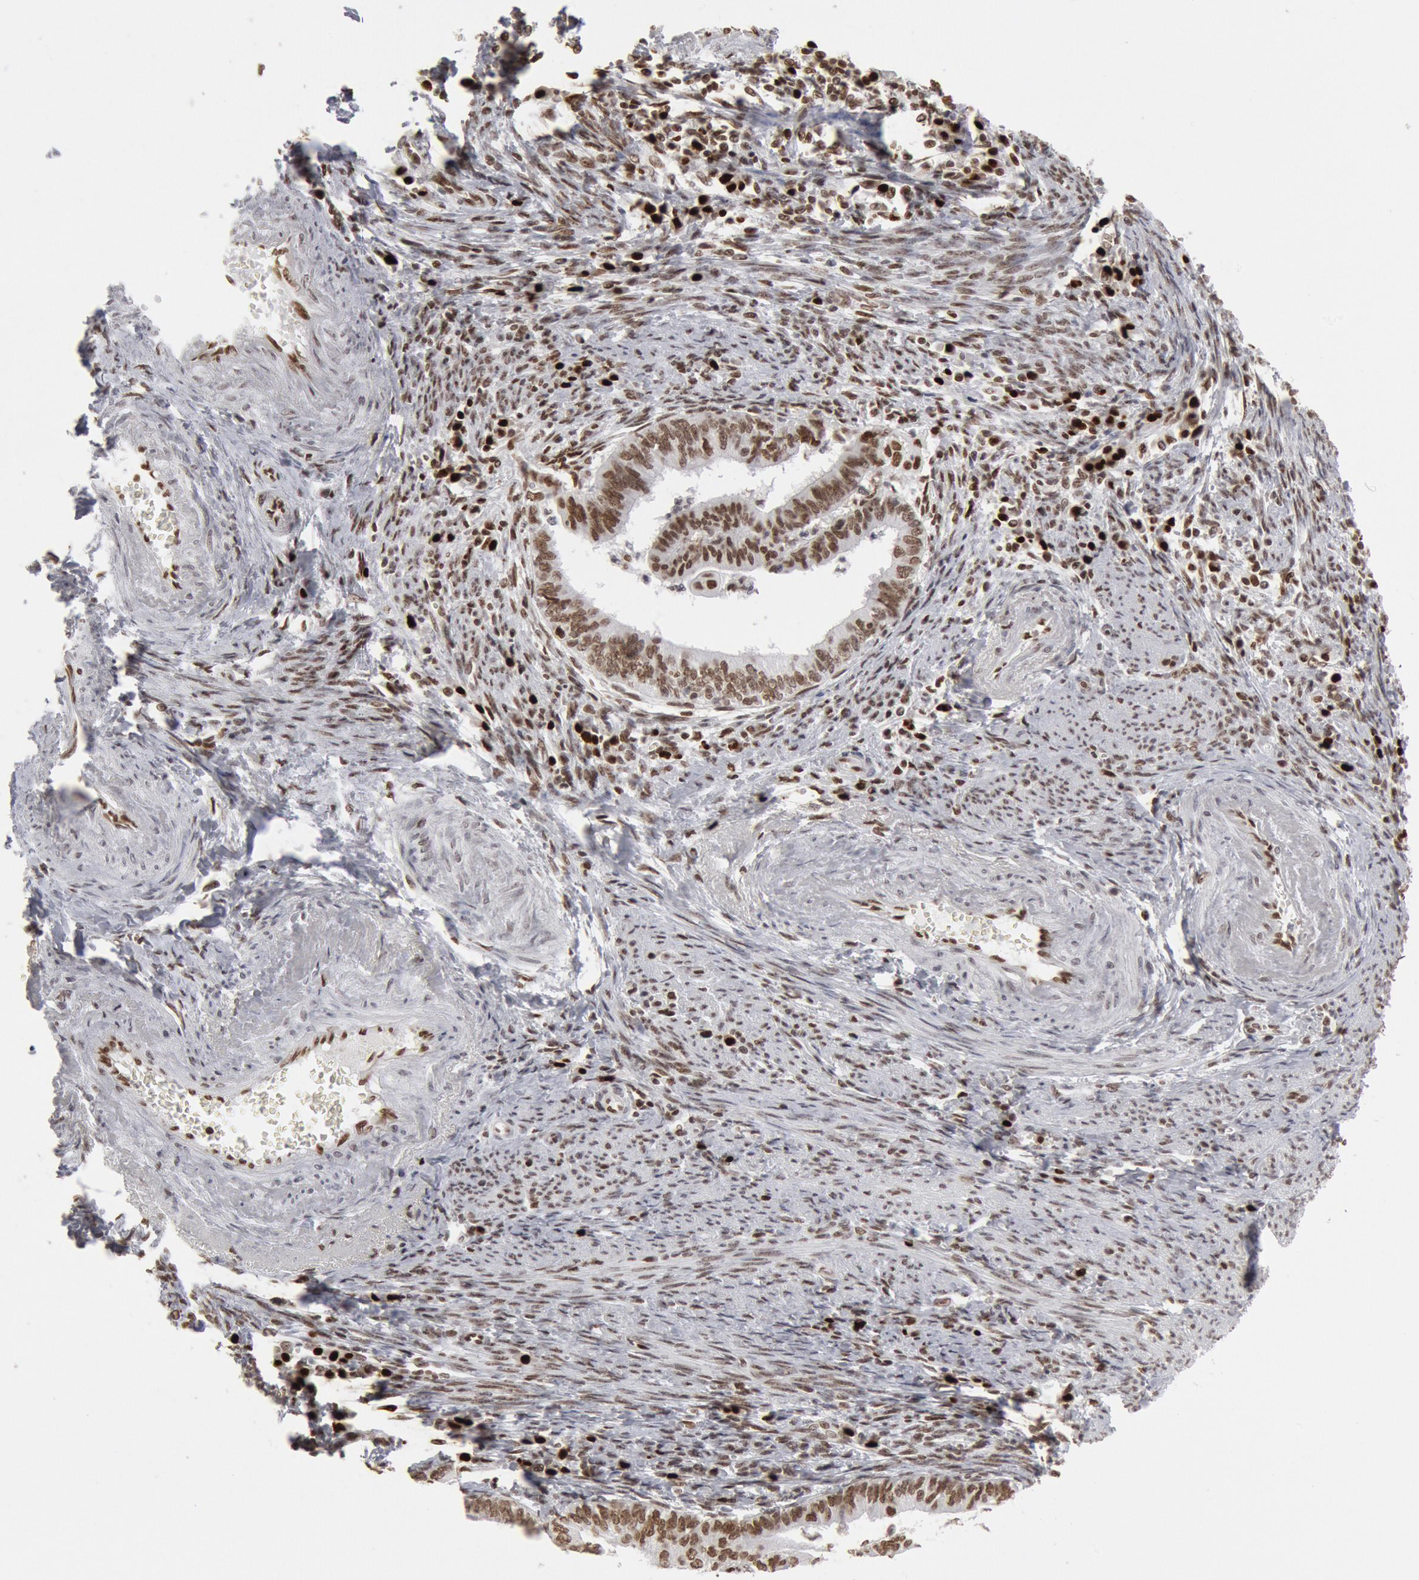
{"staining": {"intensity": "strong", "quantity": ">75%", "location": "nuclear"}, "tissue": "endometrial cancer", "cell_type": "Tumor cells", "image_type": "cancer", "snomed": [{"axis": "morphology", "description": "Adenocarcinoma, NOS"}, {"axis": "topography", "description": "Endometrium"}], "caption": "Immunohistochemistry (IHC) photomicrograph of neoplastic tissue: adenocarcinoma (endometrial) stained using IHC exhibits high levels of strong protein expression localized specifically in the nuclear of tumor cells, appearing as a nuclear brown color.", "gene": "SUB1", "patient": {"sex": "female", "age": 66}}